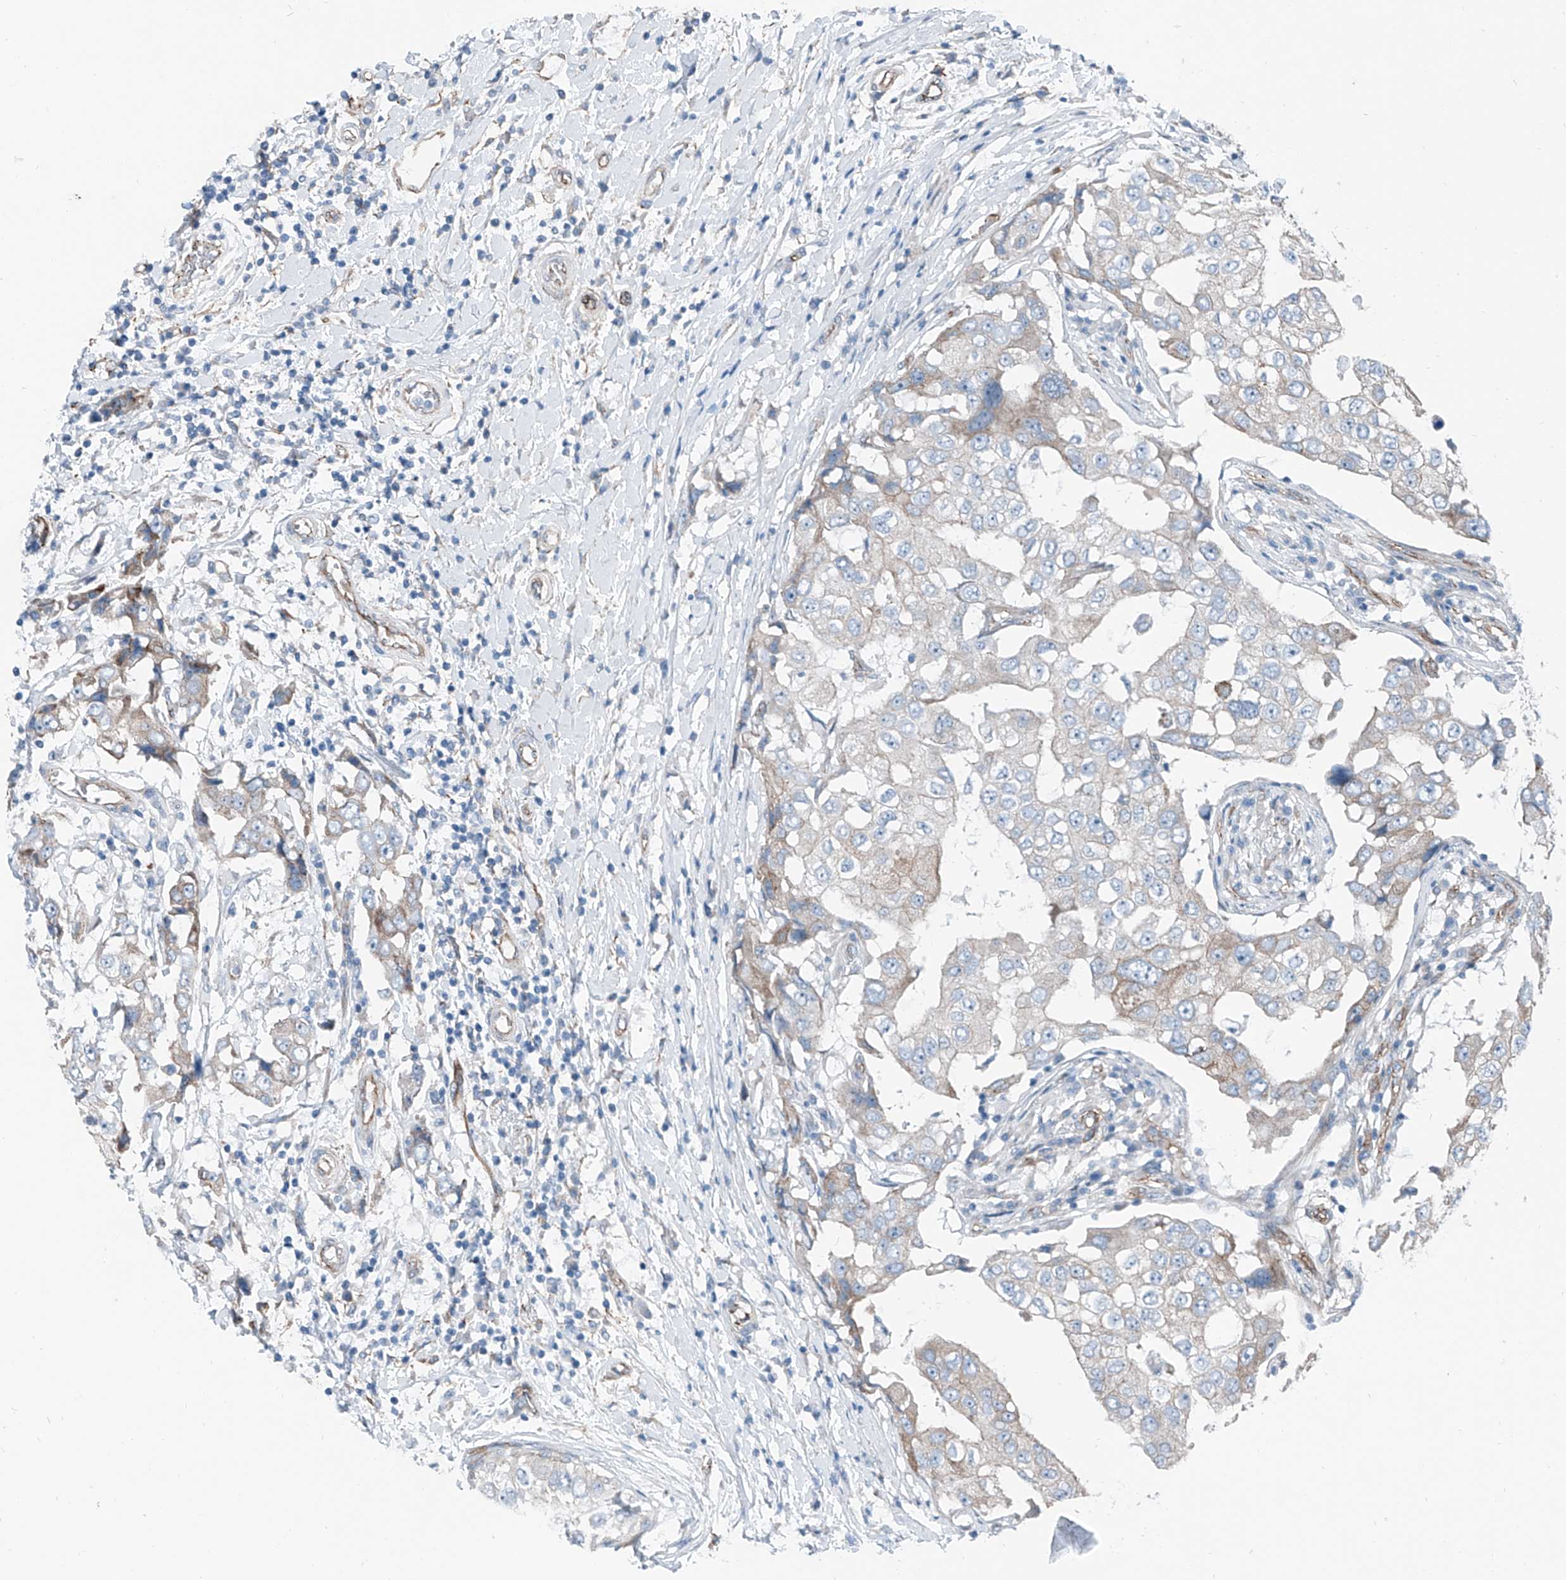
{"staining": {"intensity": "weak", "quantity": "<25%", "location": "cytoplasmic/membranous"}, "tissue": "breast cancer", "cell_type": "Tumor cells", "image_type": "cancer", "snomed": [{"axis": "morphology", "description": "Duct carcinoma"}, {"axis": "topography", "description": "Breast"}], "caption": "Immunohistochemistry (IHC) histopathology image of human invasive ductal carcinoma (breast) stained for a protein (brown), which demonstrates no positivity in tumor cells.", "gene": "THEMIS2", "patient": {"sex": "female", "age": 27}}